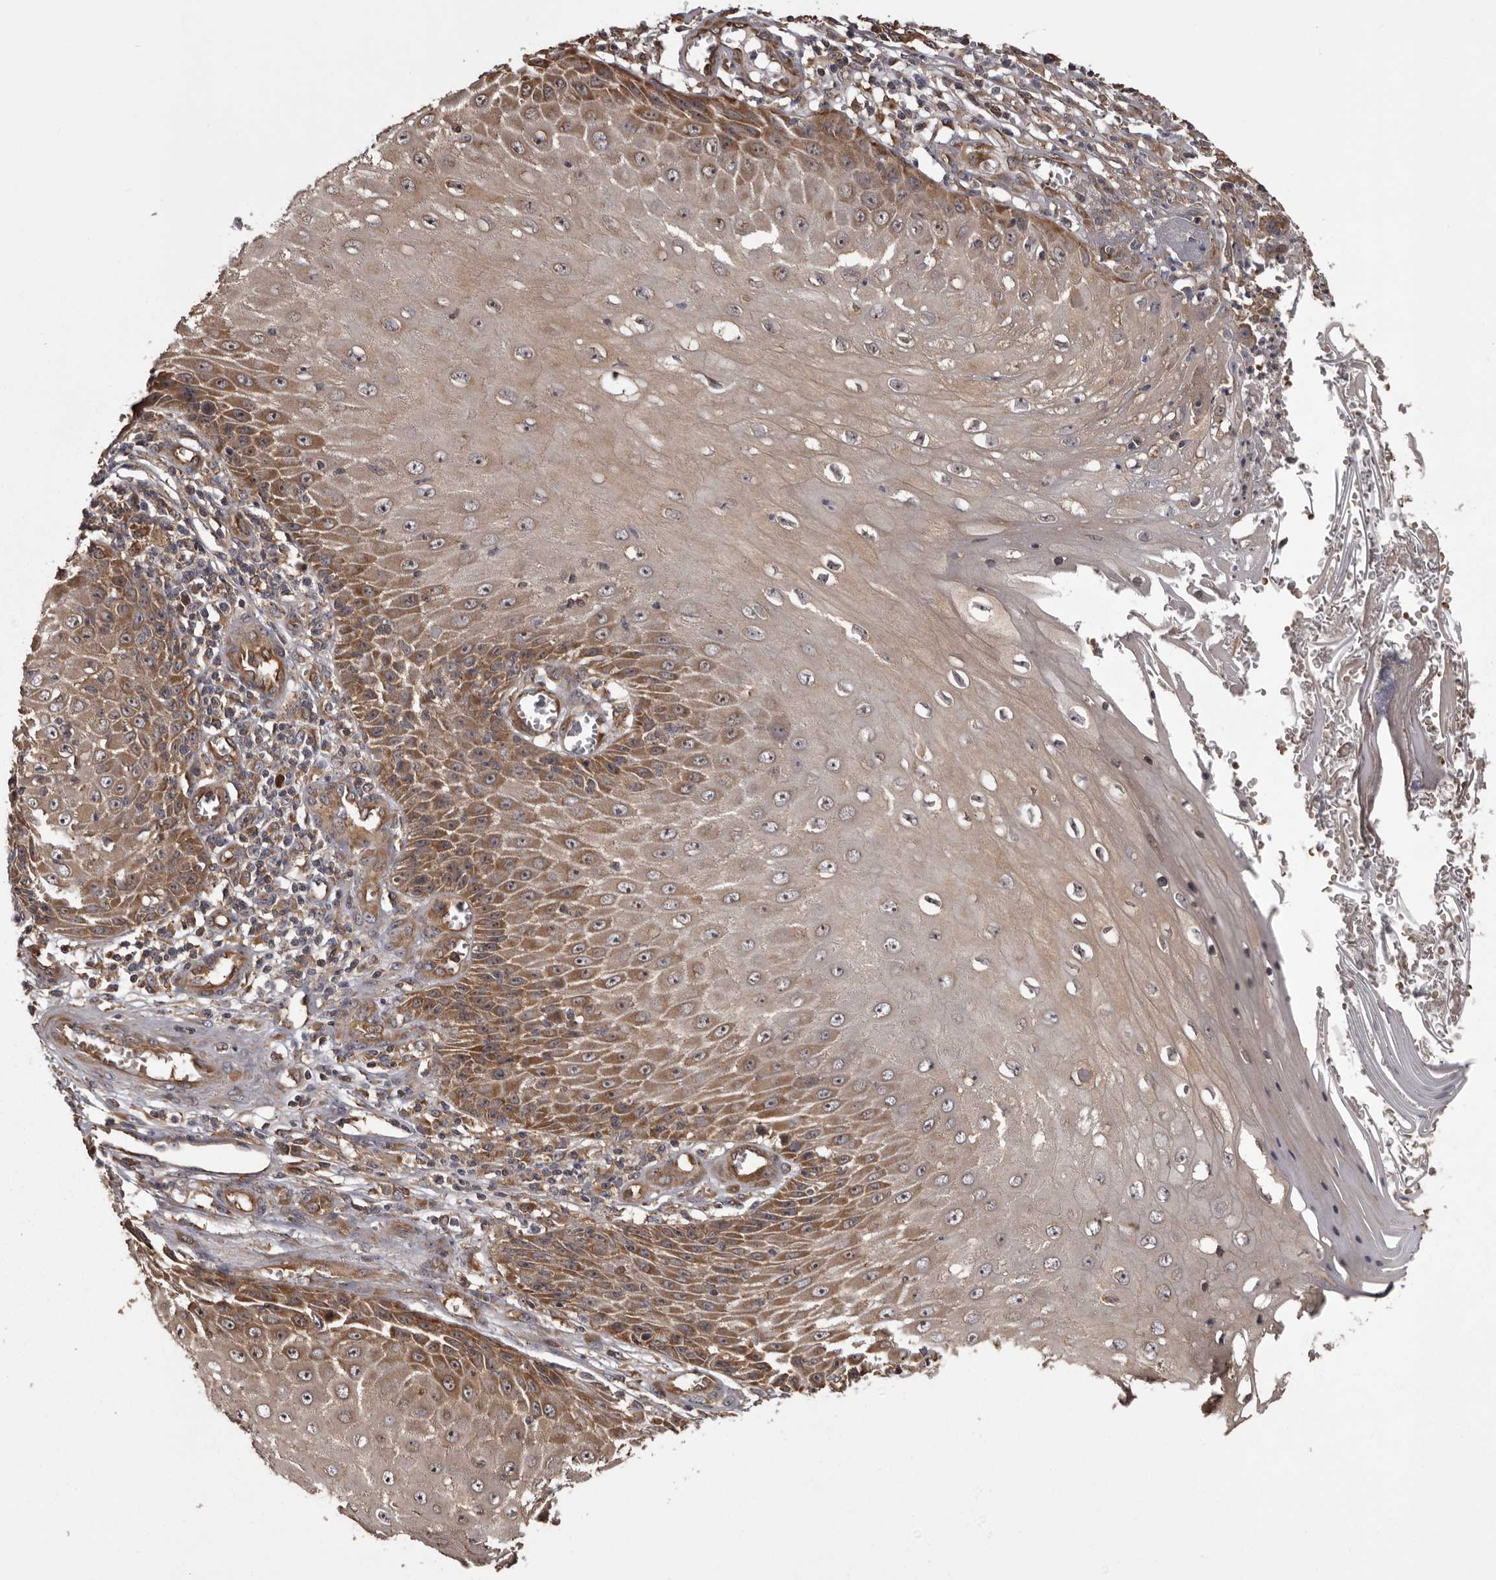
{"staining": {"intensity": "moderate", "quantity": ">75%", "location": "cytoplasmic/membranous"}, "tissue": "skin cancer", "cell_type": "Tumor cells", "image_type": "cancer", "snomed": [{"axis": "morphology", "description": "Squamous cell carcinoma, NOS"}, {"axis": "topography", "description": "Skin"}], "caption": "This micrograph displays IHC staining of skin cancer (squamous cell carcinoma), with medium moderate cytoplasmic/membranous expression in about >75% of tumor cells.", "gene": "DARS1", "patient": {"sex": "female", "age": 73}}